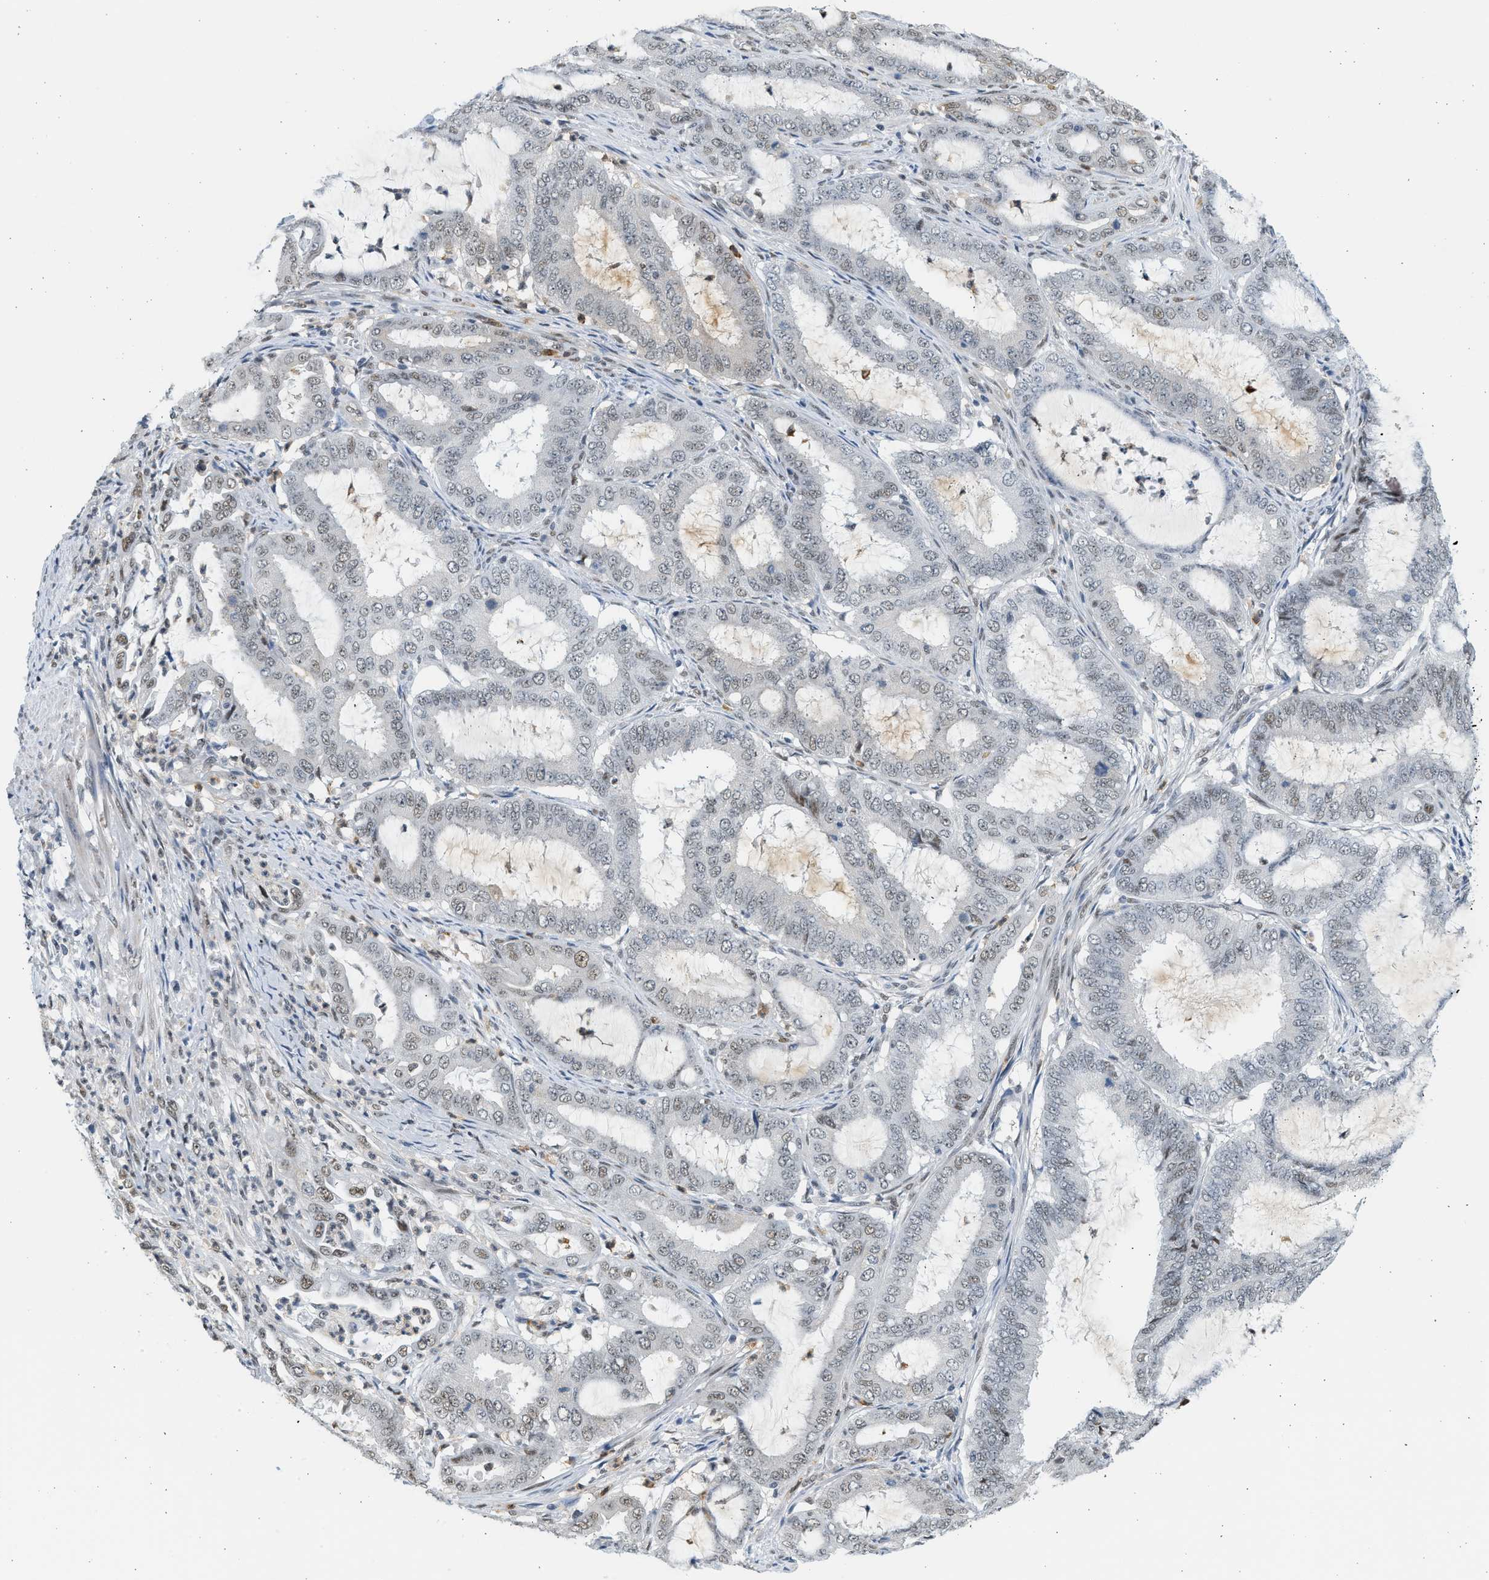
{"staining": {"intensity": "weak", "quantity": "25%-75%", "location": "nuclear"}, "tissue": "endometrial cancer", "cell_type": "Tumor cells", "image_type": "cancer", "snomed": [{"axis": "morphology", "description": "Adenocarcinoma, NOS"}, {"axis": "topography", "description": "Endometrium"}], "caption": "High-magnification brightfield microscopy of endometrial cancer (adenocarcinoma) stained with DAB (brown) and counterstained with hematoxylin (blue). tumor cells exhibit weak nuclear positivity is present in about25%-75% of cells. (IHC, brightfield microscopy, high magnification).", "gene": "HIPK1", "patient": {"sex": "female", "age": 70}}